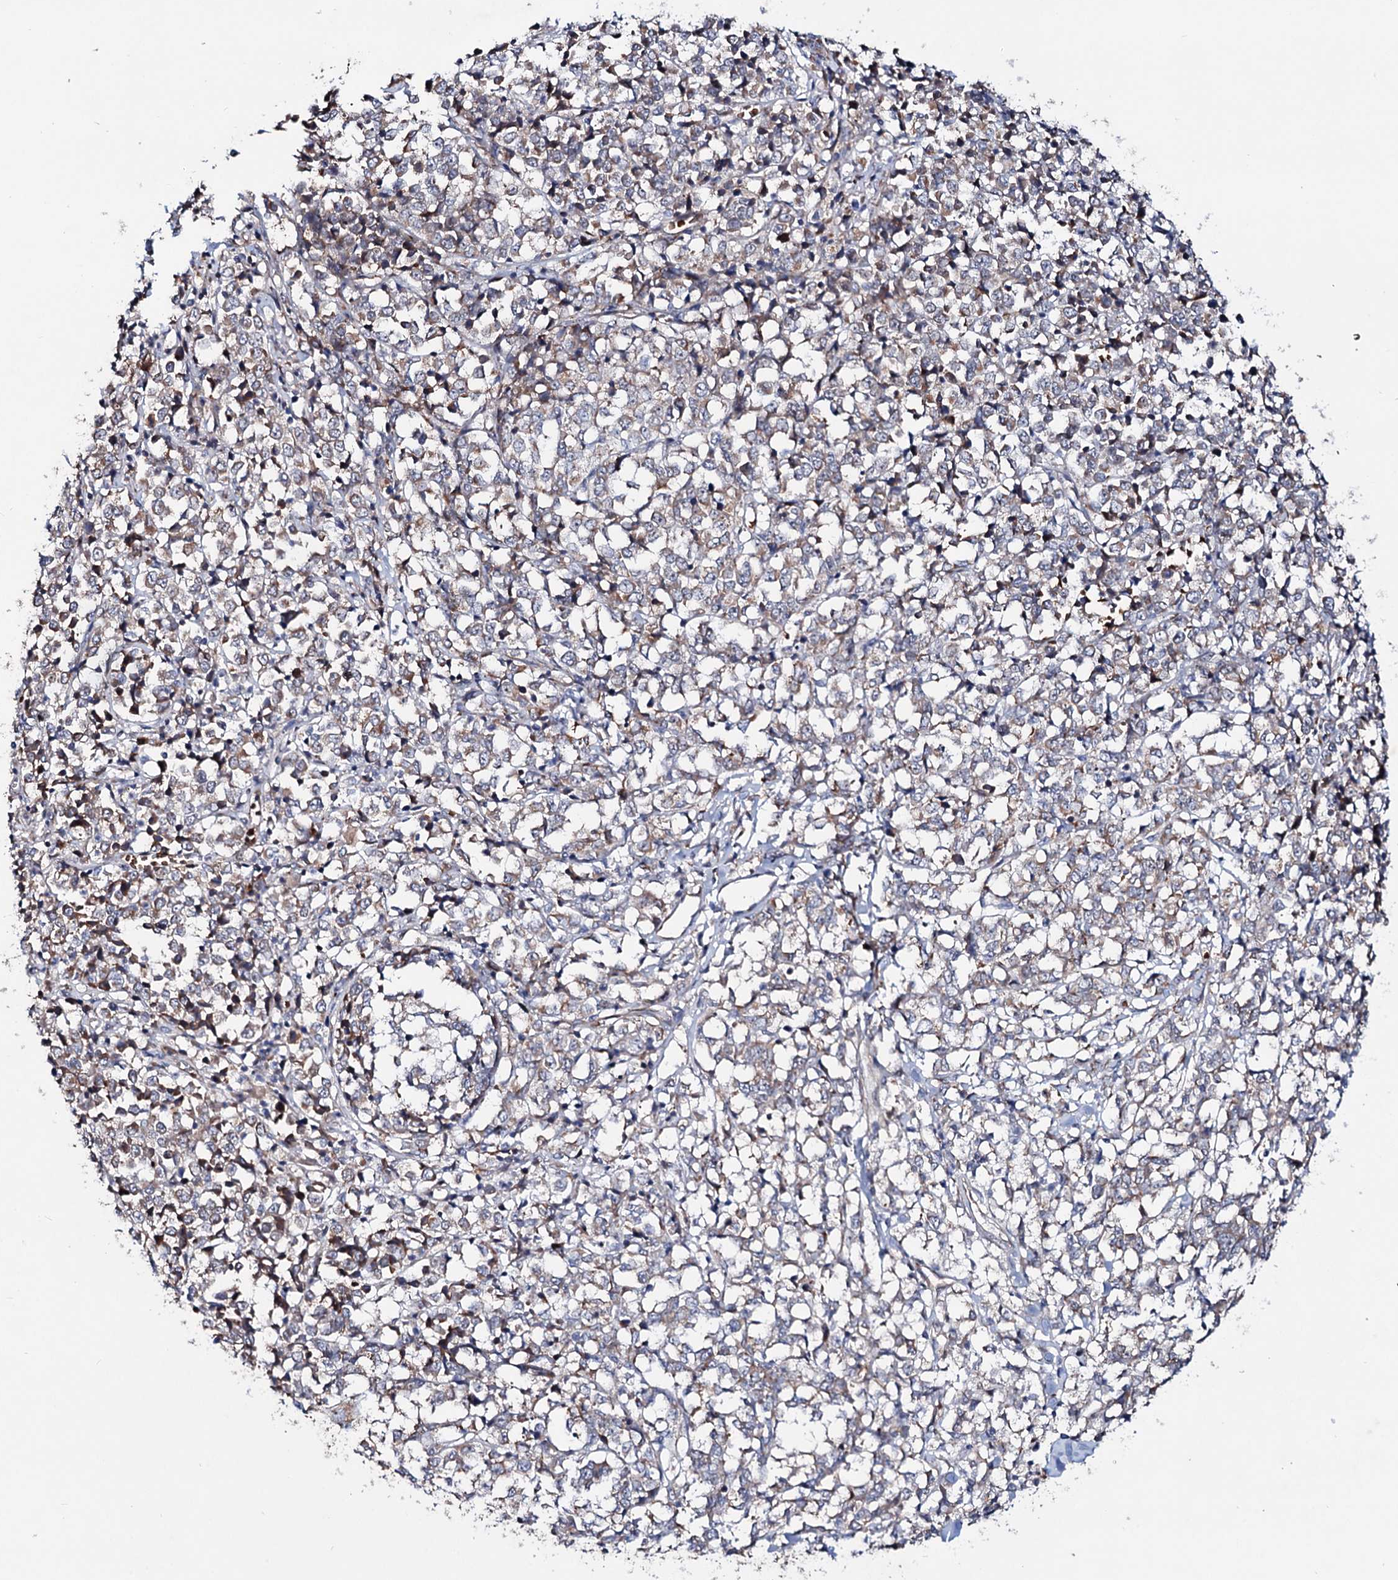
{"staining": {"intensity": "weak", "quantity": ">75%", "location": "cytoplasmic/membranous"}, "tissue": "melanoma", "cell_type": "Tumor cells", "image_type": "cancer", "snomed": [{"axis": "morphology", "description": "Malignant melanoma, NOS"}, {"axis": "topography", "description": "Skin"}], "caption": "Melanoma was stained to show a protein in brown. There is low levels of weak cytoplasmic/membranous positivity in approximately >75% of tumor cells.", "gene": "PTDSS2", "patient": {"sex": "female", "age": 72}}